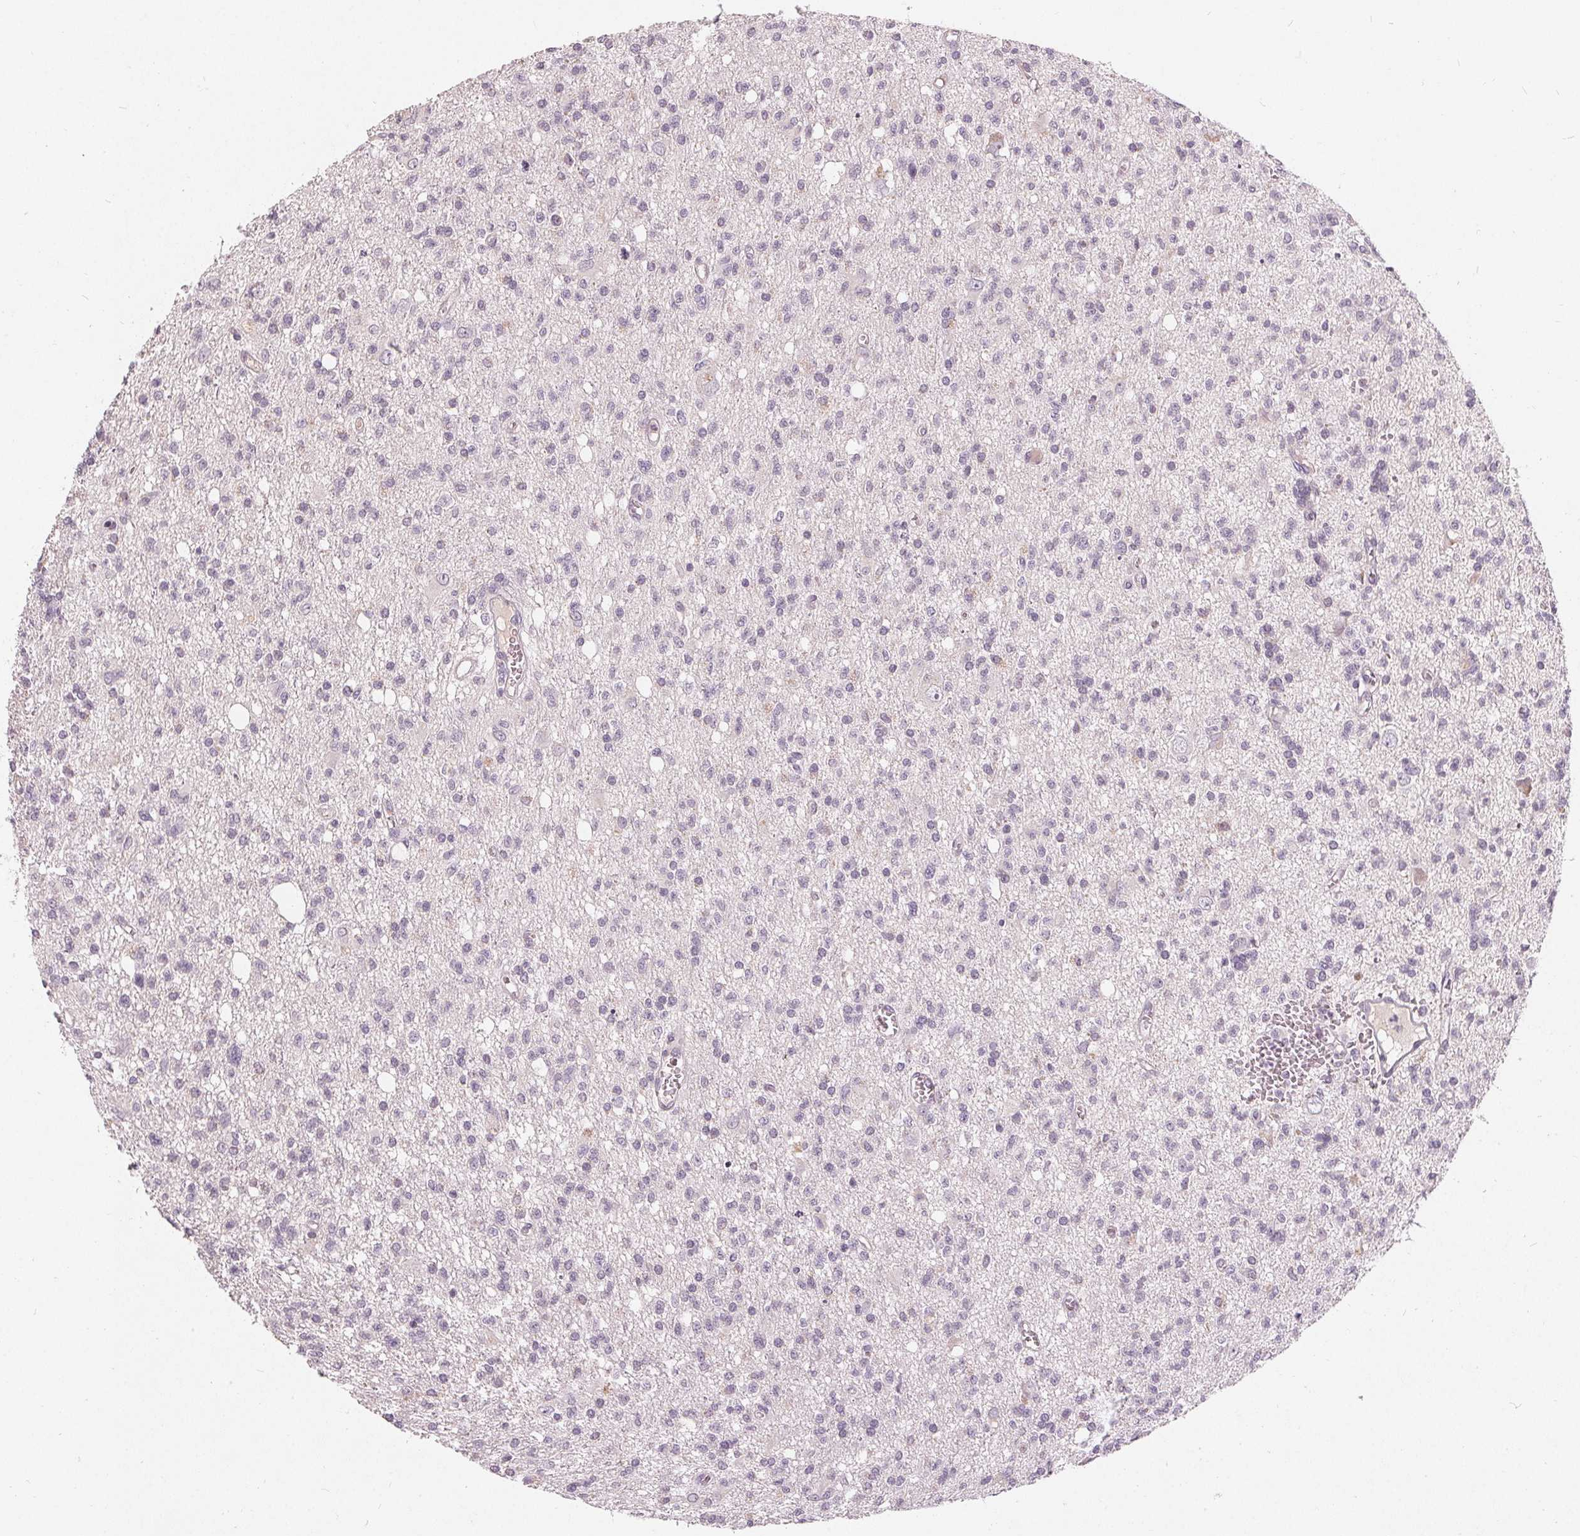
{"staining": {"intensity": "negative", "quantity": "none", "location": "none"}, "tissue": "glioma", "cell_type": "Tumor cells", "image_type": "cancer", "snomed": [{"axis": "morphology", "description": "Glioma, malignant, Low grade"}, {"axis": "topography", "description": "Brain"}], "caption": "Protein analysis of malignant low-grade glioma shows no significant staining in tumor cells. (Stains: DAB (3,3'-diaminobenzidine) immunohistochemistry with hematoxylin counter stain, Microscopy: brightfield microscopy at high magnification).", "gene": "TRIM60", "patient": {"sex": "male", "age": 64}}